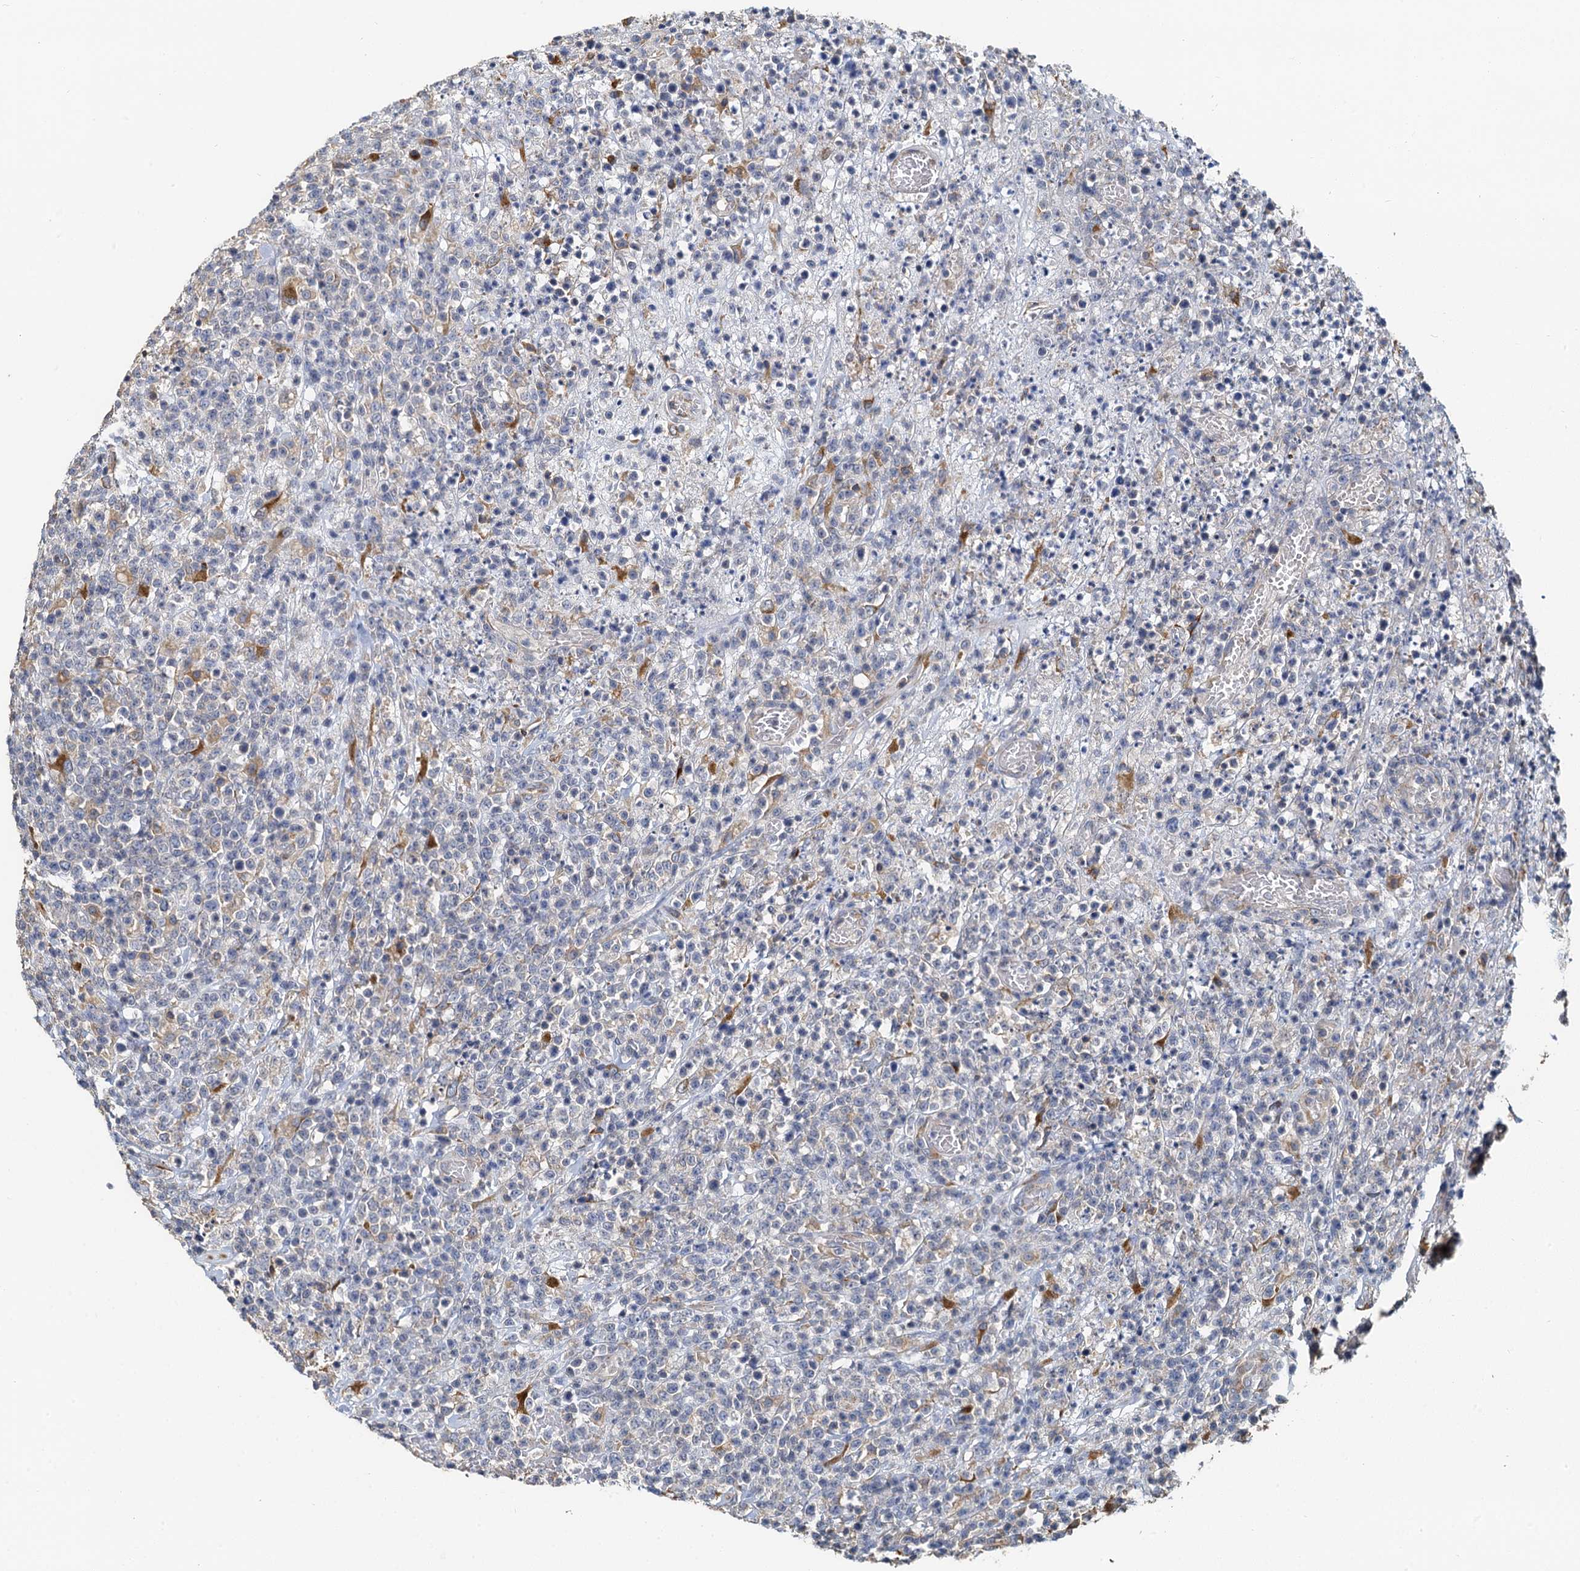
{"staining": {"intensity": "negative", "quantity": "none", "location": "none"}, "tissue": "lymphoma", "cell_type": "Tumor cells", "image_type": "cancer", "snomed": [{"axis": "morphology", "description": "Malignant lymphoma, non-Hodgkin's type, High grade"}, {"axis": "topography", "description": "Colon"}], "caption": "Immunohistochemistry (IHC) micrograph of malignant lymphoma, non-Hodgkin's type (high-grade) stained for a protein (brown), which exhibits no staining in tumor cells.", "gene": "NKAPD1", "patient": {"sex": "female", "age": 53}}